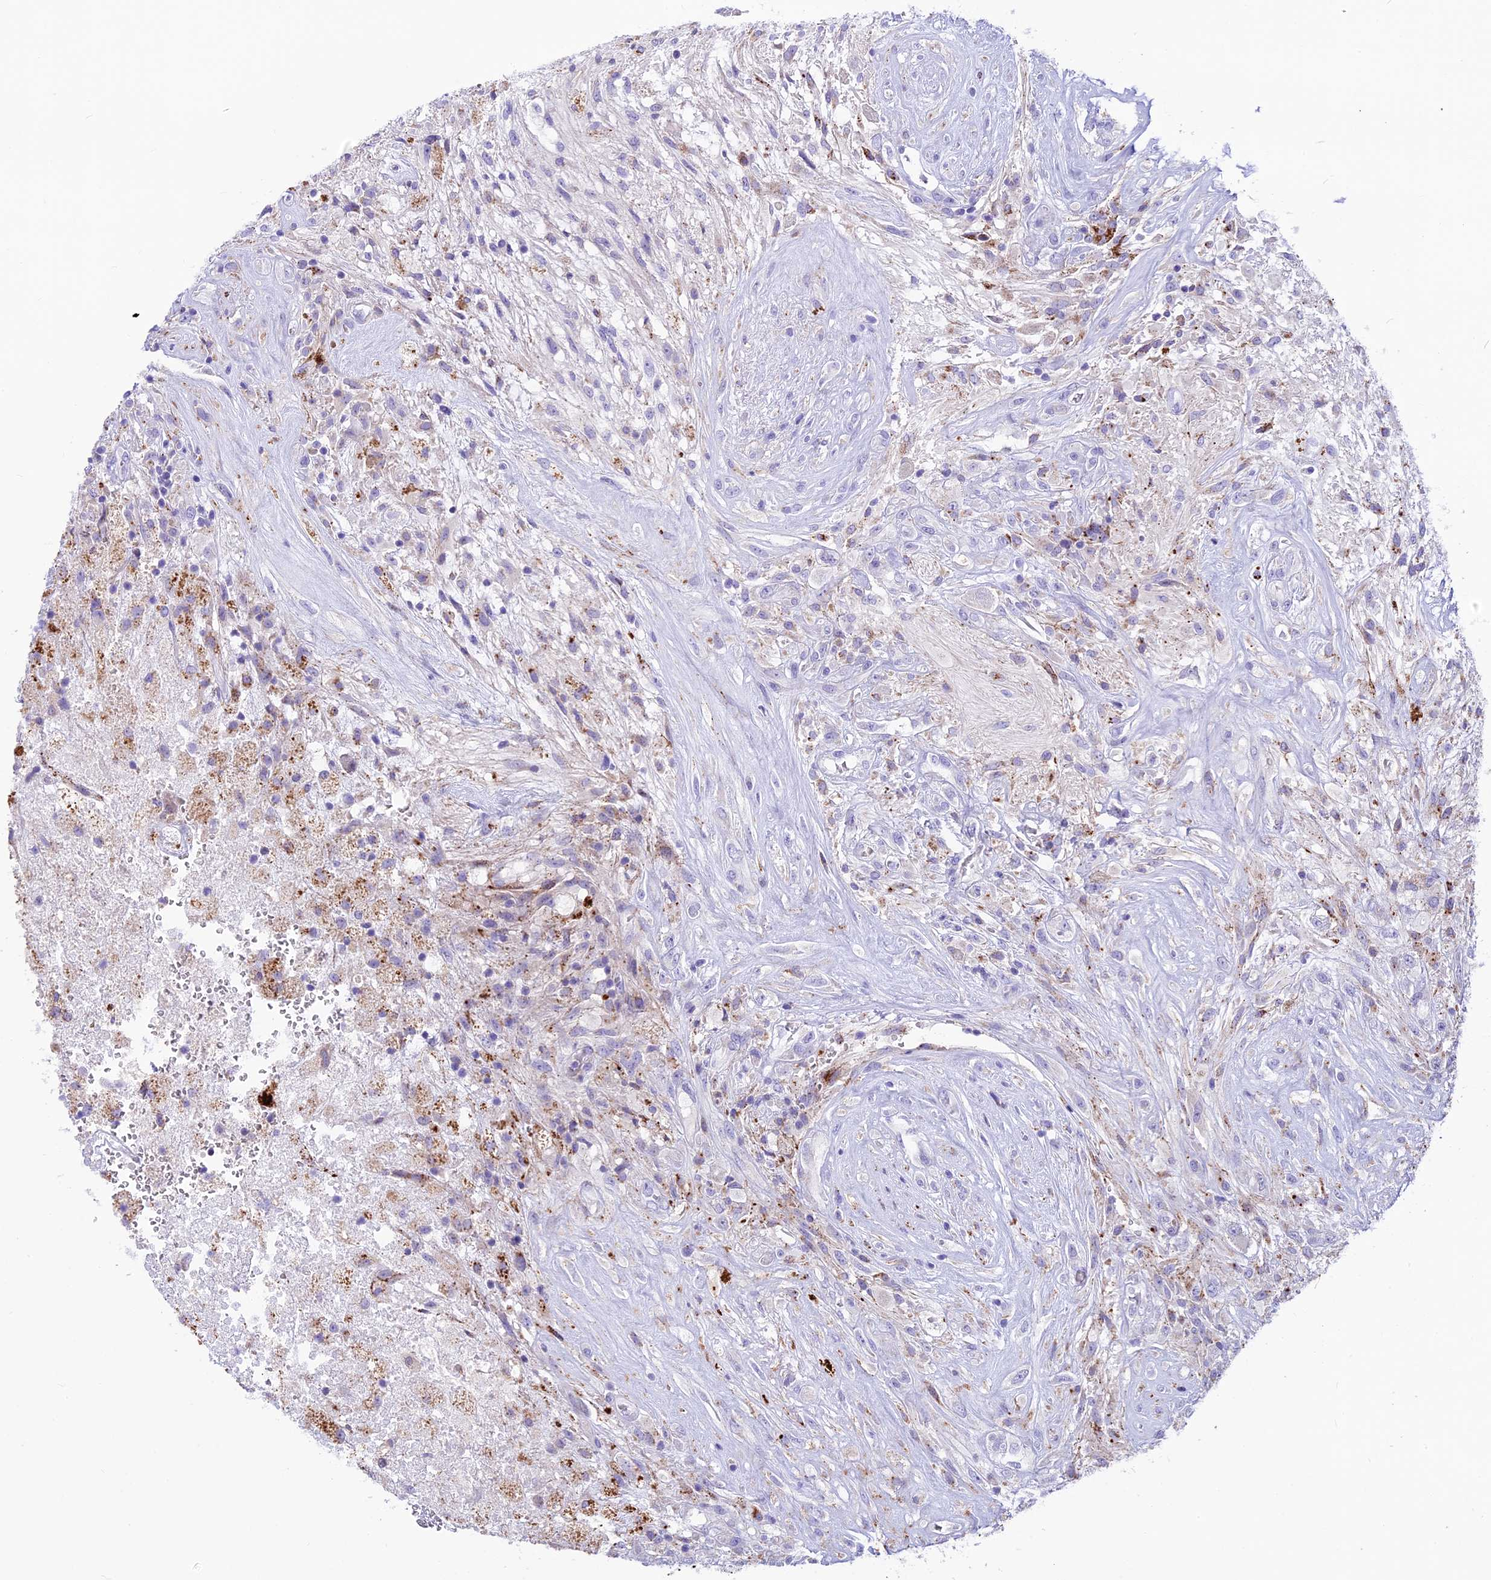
{"staining": {"intensity": "moderate", "quantity": "<25%", "location": "cytoplasmic/membranous"}, "tissue": "glioma", "cell_type": "Tumor cells", "image_type": "cancer", "snomed": [{"axis": "morphology", "description": "Glioma, malignant, High grade"}, {"axis": "topography", "description": "Brain"}], "caption": "Immunohistochemistry (IHC) (DAB) staining of malignant high-grade glioma shows moderate cytoplasmic/membranous protein expression in approximately <25% of tumor cells.", "gene": "THRSP", "patient": {"sex": "male", "age": 56}}